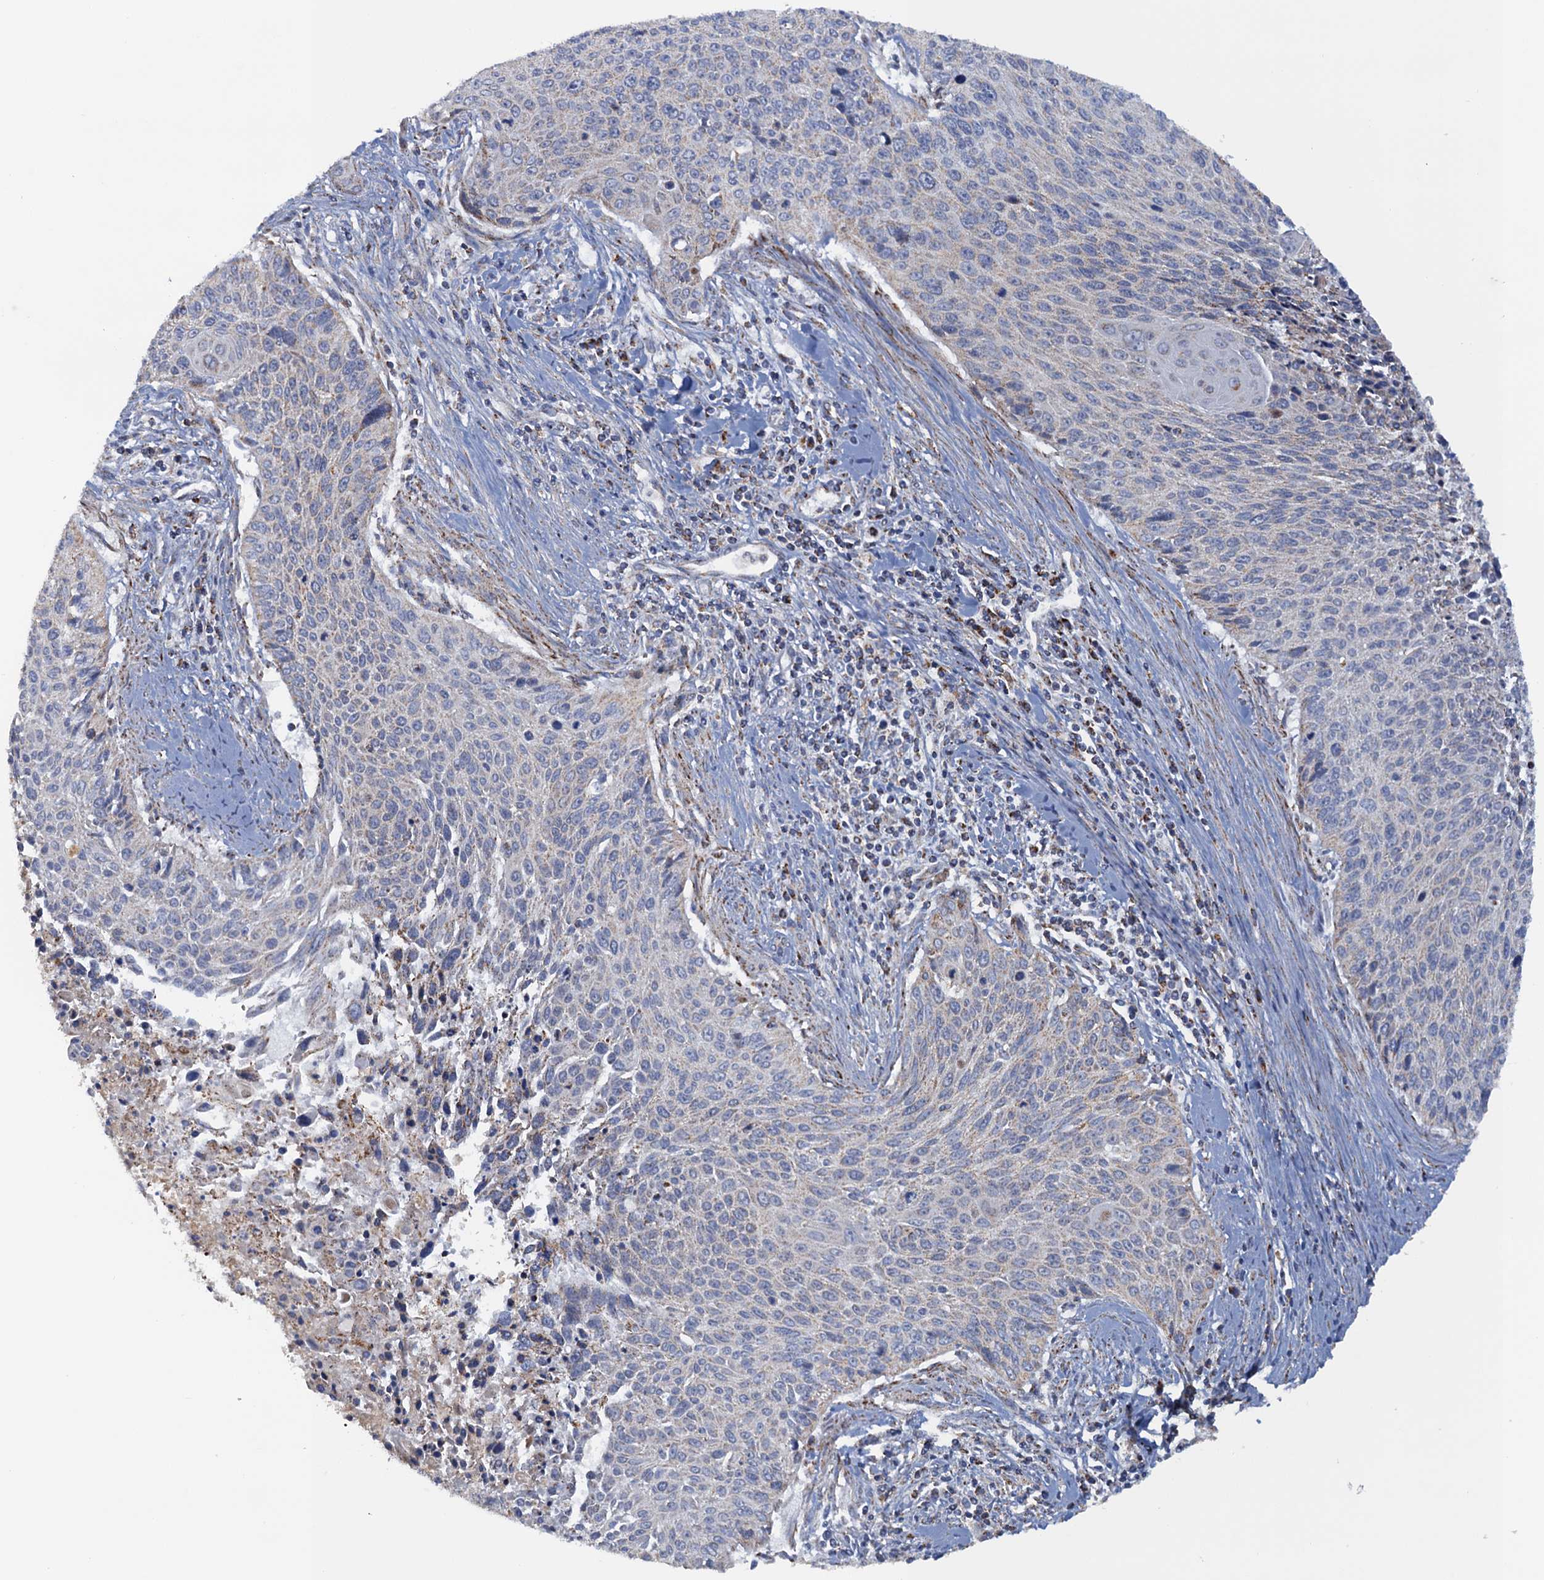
{"staining": {"intensity": "weak", "quantity": "<25%", "location": "cytoplasmic/membranous"}, "tissue": "cervical cancer", "cell_type": "Tumor cells", "image_type": "cancer", "snomed": [{"axis": "morphology", "description": "Squamous cell carcinoma, NOS"}, {"axis": "topography", "description": "Cervix"}], "caption": "This is a histopathology image of IHC staining of cervical cancer, which shows no staining in tumor cells. (Brightfield microscopy of DAB (3,3'-diaminobenzidine) immunohistochemistry (IHC) at high magnification).", "gene": "GTPBP3", "patient": {"sex": "female", "age": 55}}